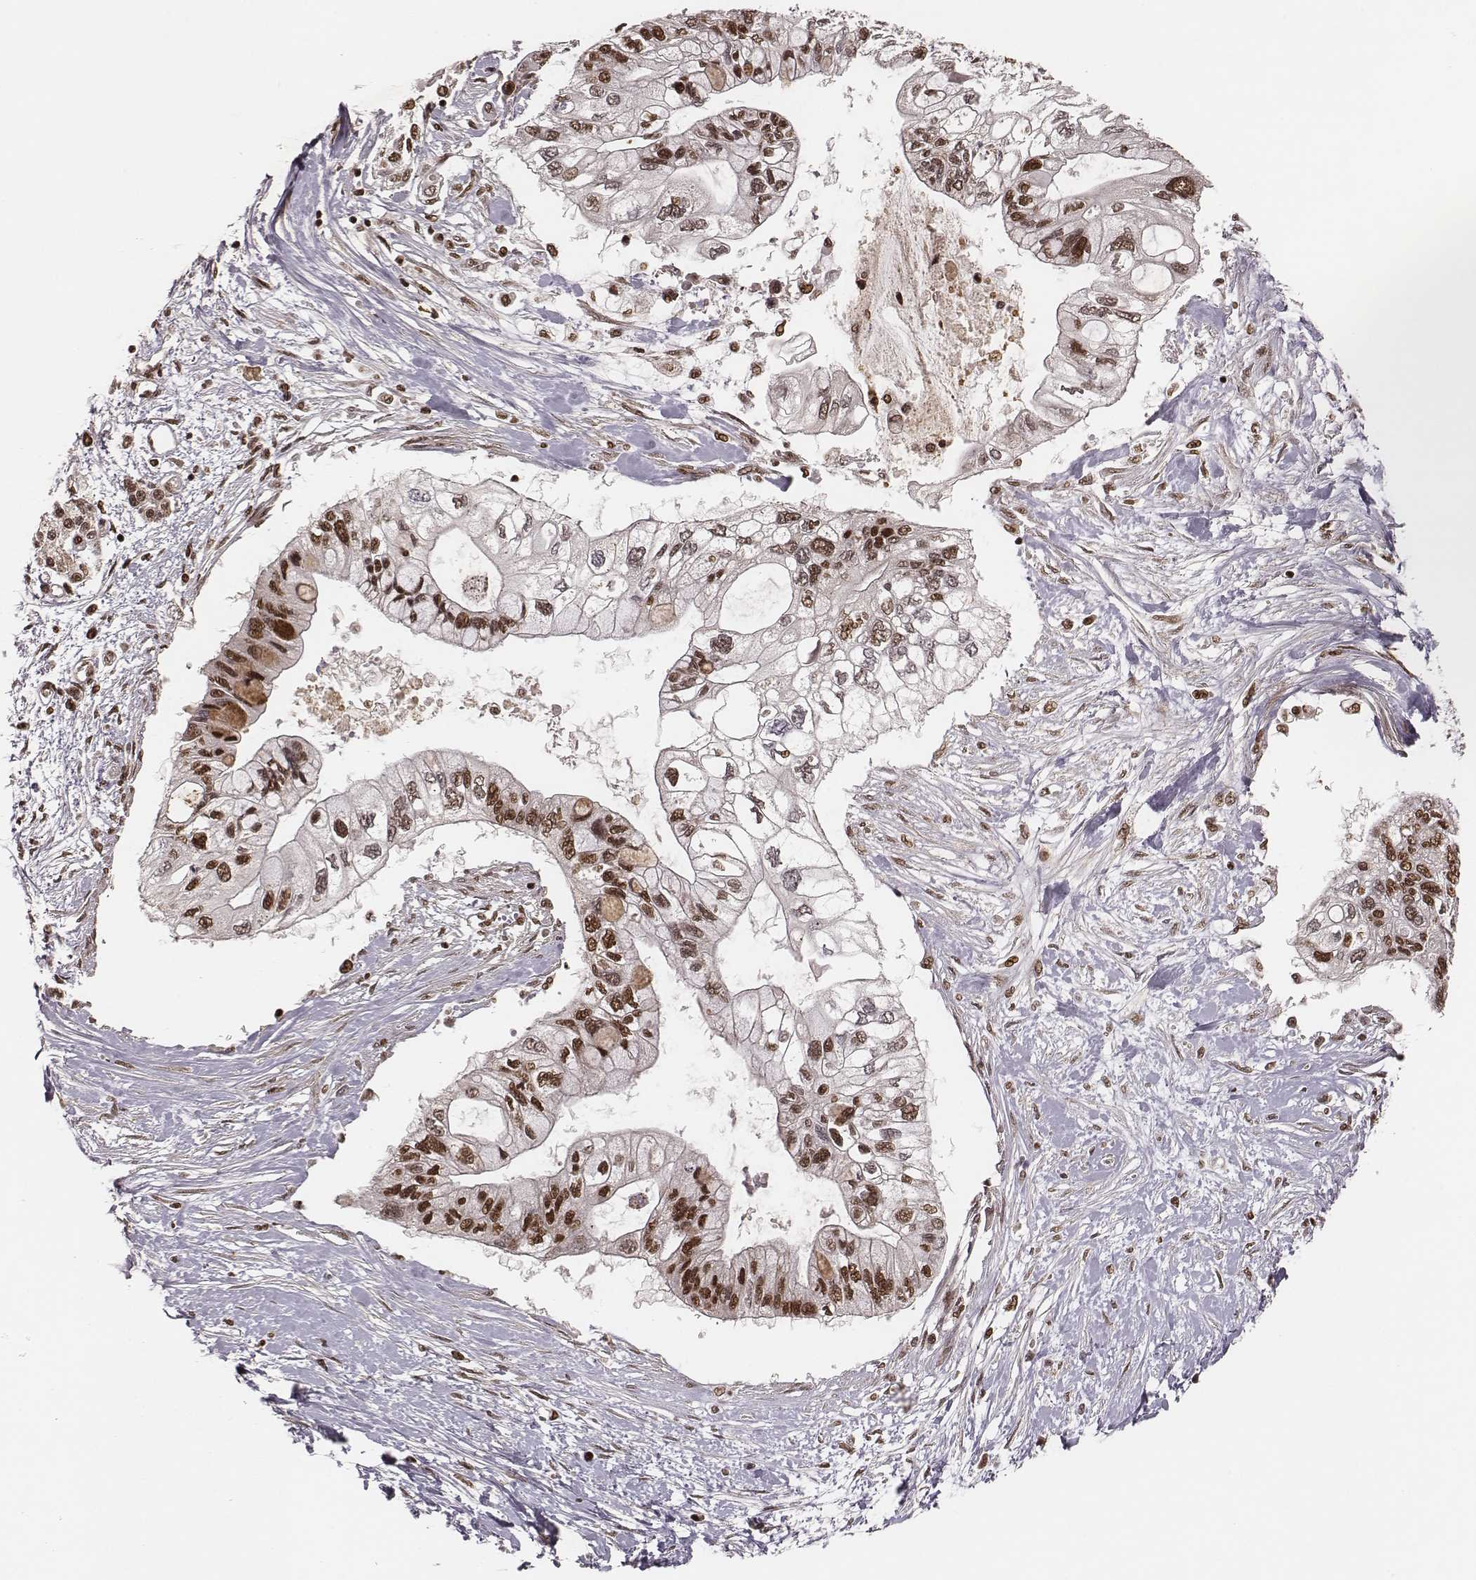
{"staining": {"intensity": "strong", "quantity": ">75%", "location": "nuclear"}, "tissue": "pancreatic cancer", "cell_type": "Tumor cells", "image_type": "cancer", "snomed": [{"axis": "morphology", "description": "Adenocarcinoma, NOS"}, {"axis": "topography", "description": "Pancreas"}], "caption": "The immunohistochemical stain highlights strong nuclear positivity in tumor cells of pancreatic cancer (adenocarcinoma) tissue. Nuclei are stained in blue.", "gene": "NFX1", "patient": {"sex": "female", "age": 77}}